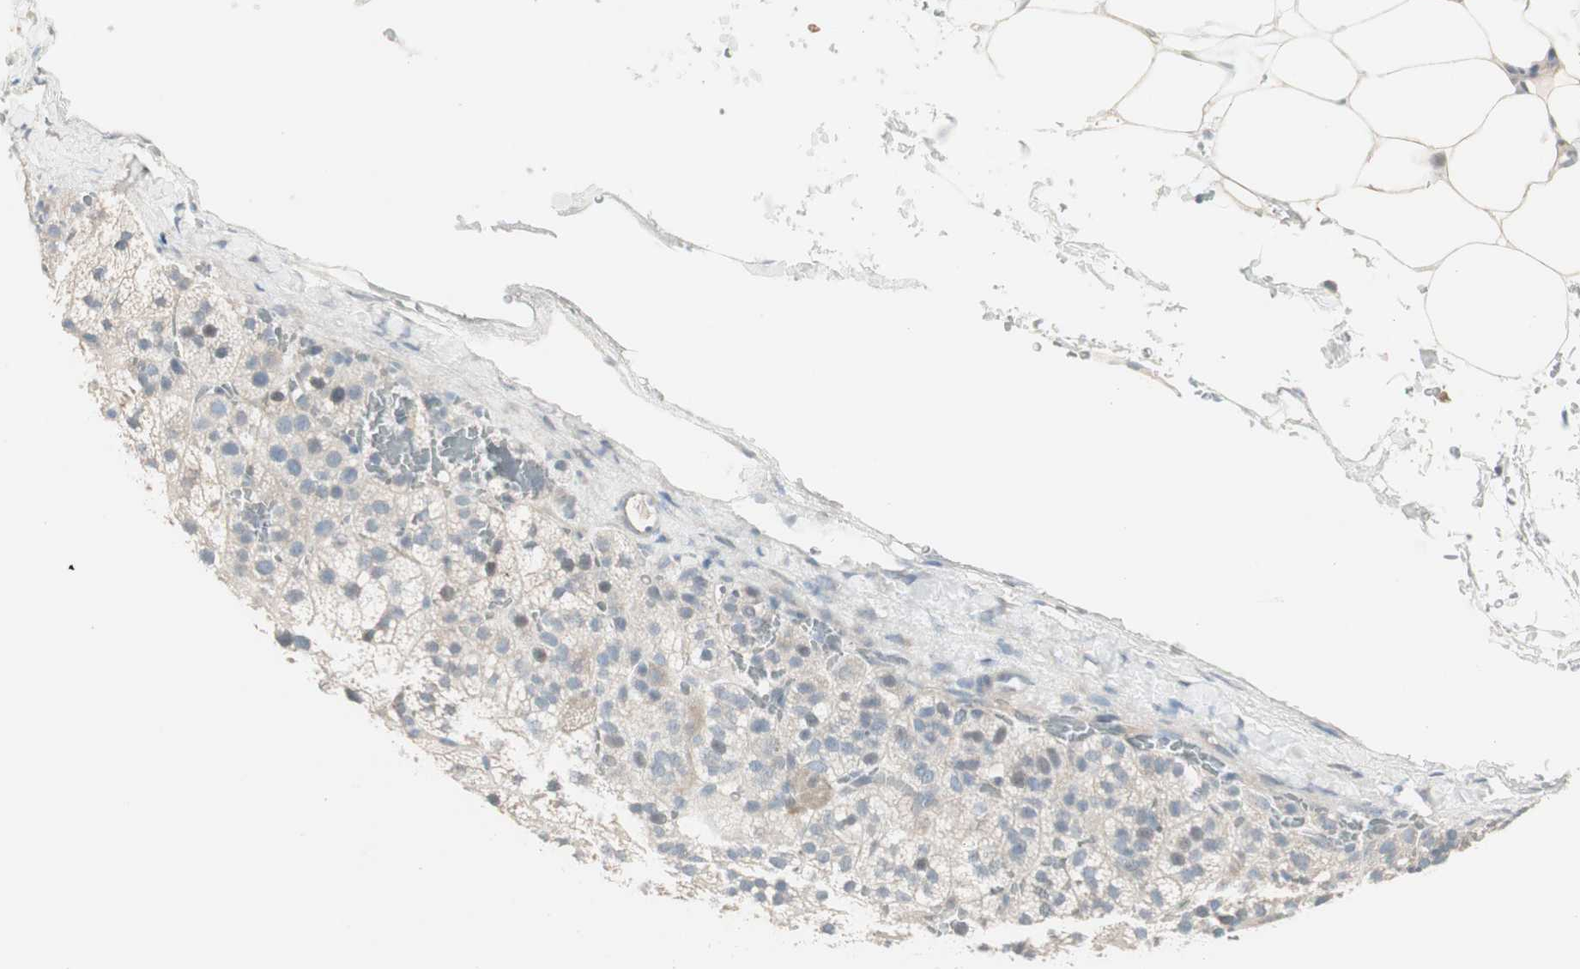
{"staining": {"intensity": "weak", "quantity": "25%-75%", "location": "cytoplasmic/membranous,nuclear"}, "tissue": "adrenal gland", "cell_type": "Glandular cells", "image_type": "normal", "snomed": [{"axis": "morphology", "description": "Normal tissue, NOS"}, {"axis": "topography", "description": "Adrenal gland"}], "caption": "Immunohistochemistry (DAB (3,3'-diaminobenzidine)) staining of unremarkable adrenal gland displays weak cytoplasmic/membranous,nuclear protein positivity in about 25%-75% of glandular cells.", "gene": "PDZK1", "patient": {"sex": "male", "age": 35}}